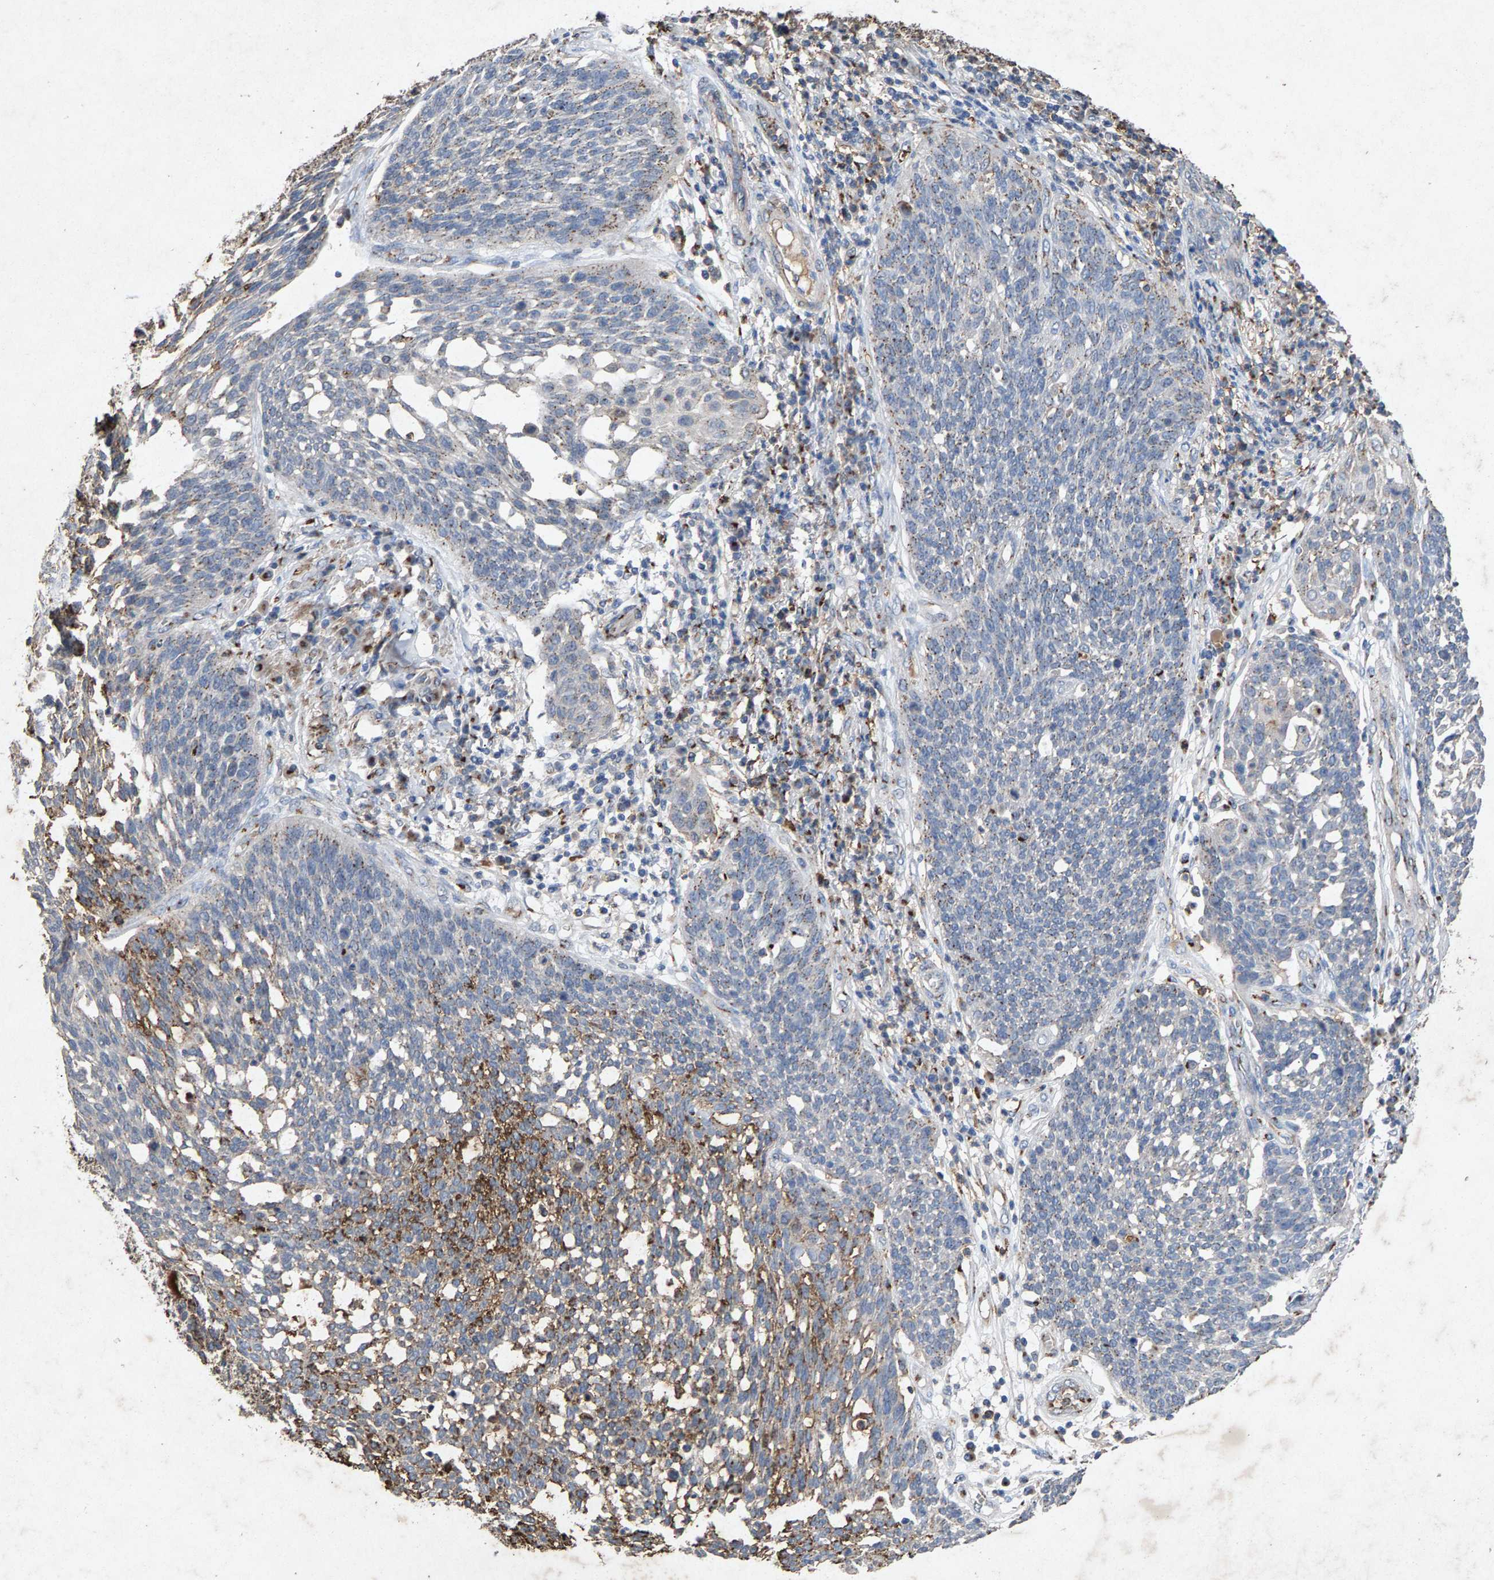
{"staining": {"intensity": "moderate", "quantity": "<25%", "location": "cytoplasmic/membranous"}, "tissue": "cervical cancer", "cell_type": "Tumor cells", "image_type": "cancer", "snomed": [{"axis": "morphology", "description": "Squamous cell carcinoma, NOS"}, {"axis": "topography", "description": "Cervix"}], "caption": "The photomicrograph demonstrates immunohistochemical staining of cervical squamous cell carcinoma. There is moderate cytoplasmic/membranous staining is appreciated in approximately <25% of tumor cells.", "gene": "MAN2A1", "patient": {"sex": "female", "age": 34}}